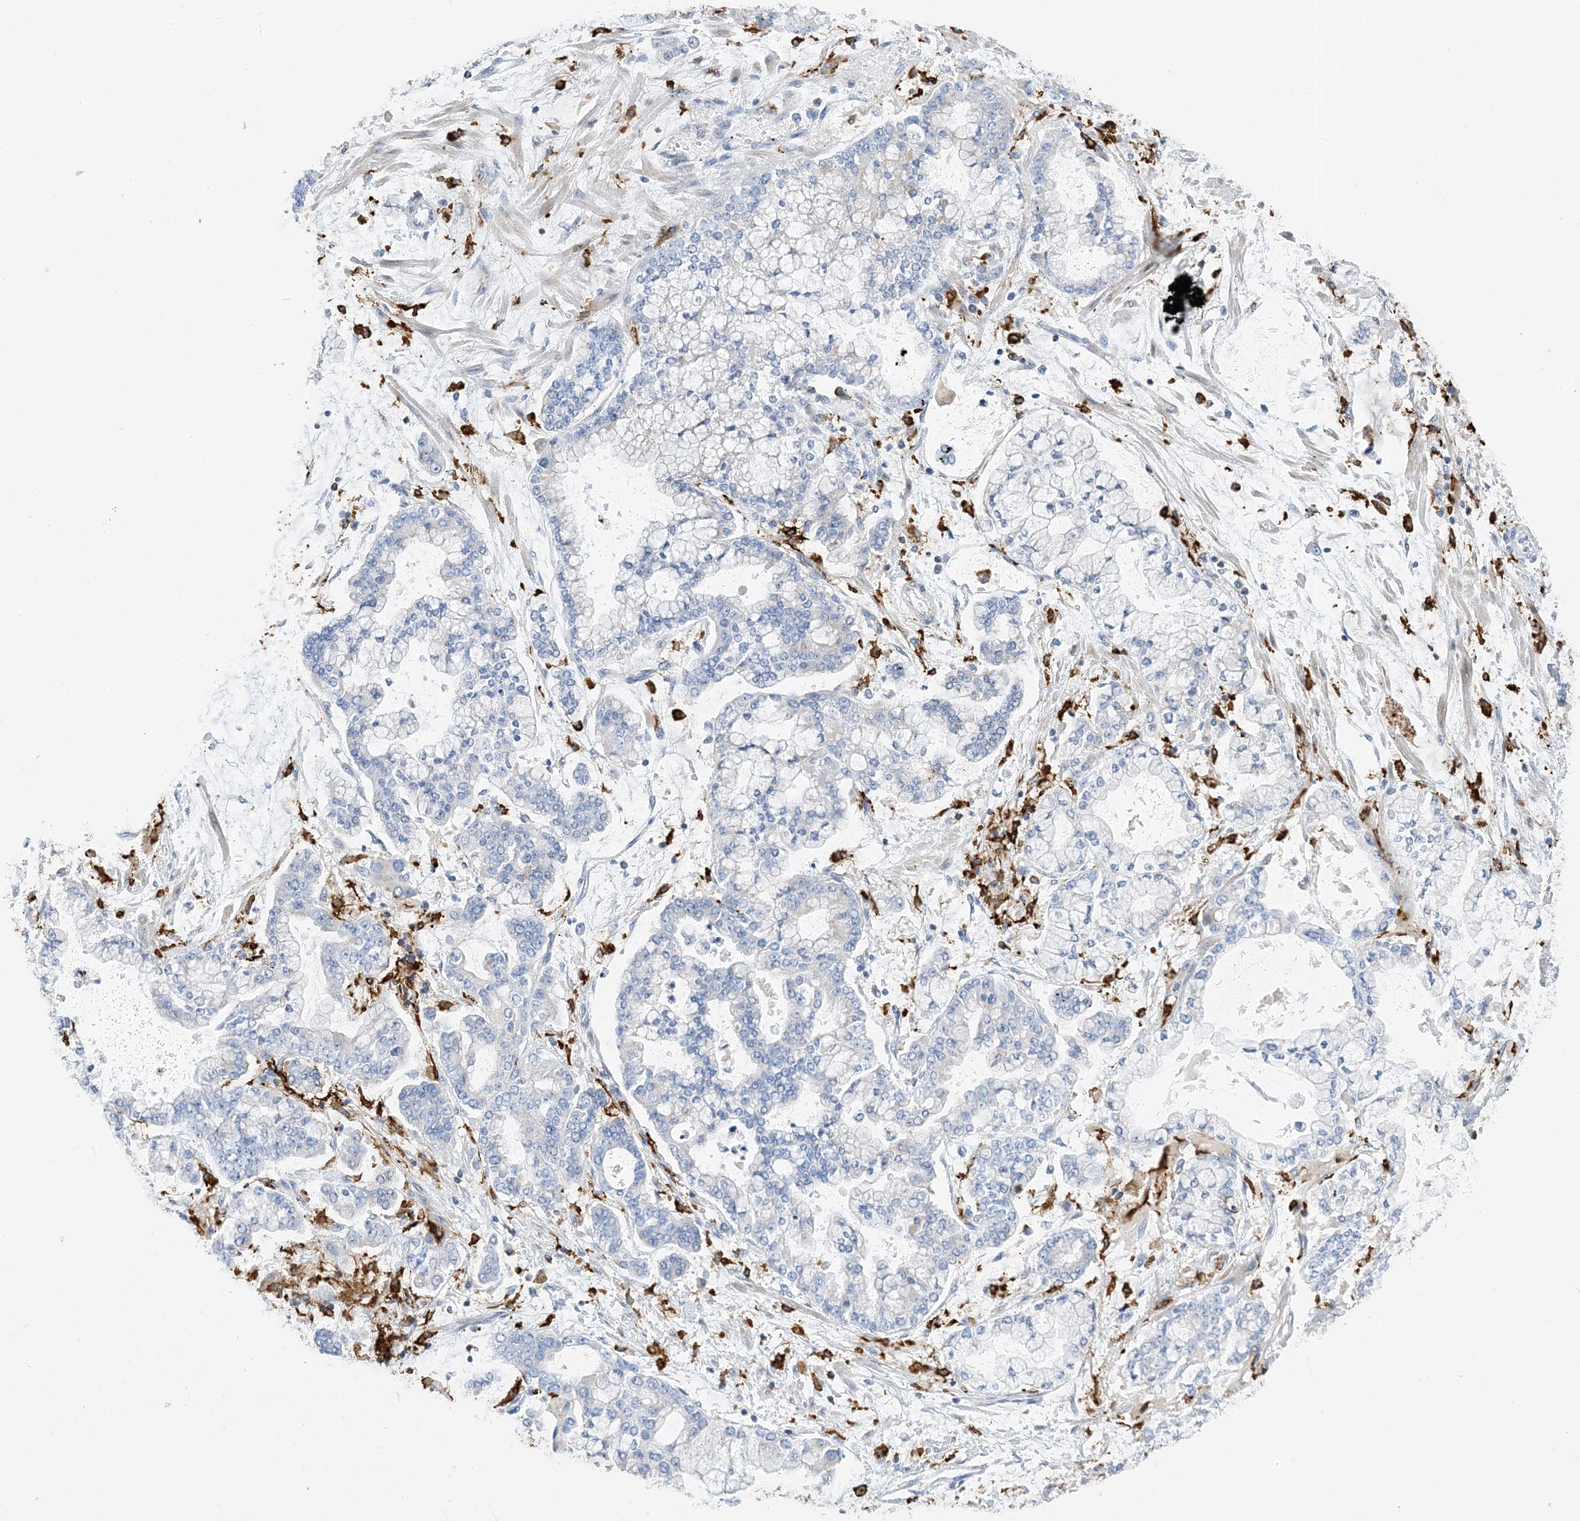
{"staining": {"intensity": "negative", "quantity": "none", "location": "none"}, "tissue": "stomach cancer", "cell_type": "Tumor cells", "image_type": "cancer", "snomed": [{"axis": "morphology", "description": "Normal tissue, NOS"}, {"axis": "morphology", "description": "Adenocarcinoma, NOS"}, {"axis": "topography", "description": "Stomach, upper"}, {"axis": "topography", "description": "Stomach"}], "caption": "Histopathology image shows no significant protein staining in tumor cells of stomach cancer.", "gene": "DPH3", "patient": {"sex": "male", "age": 76}}